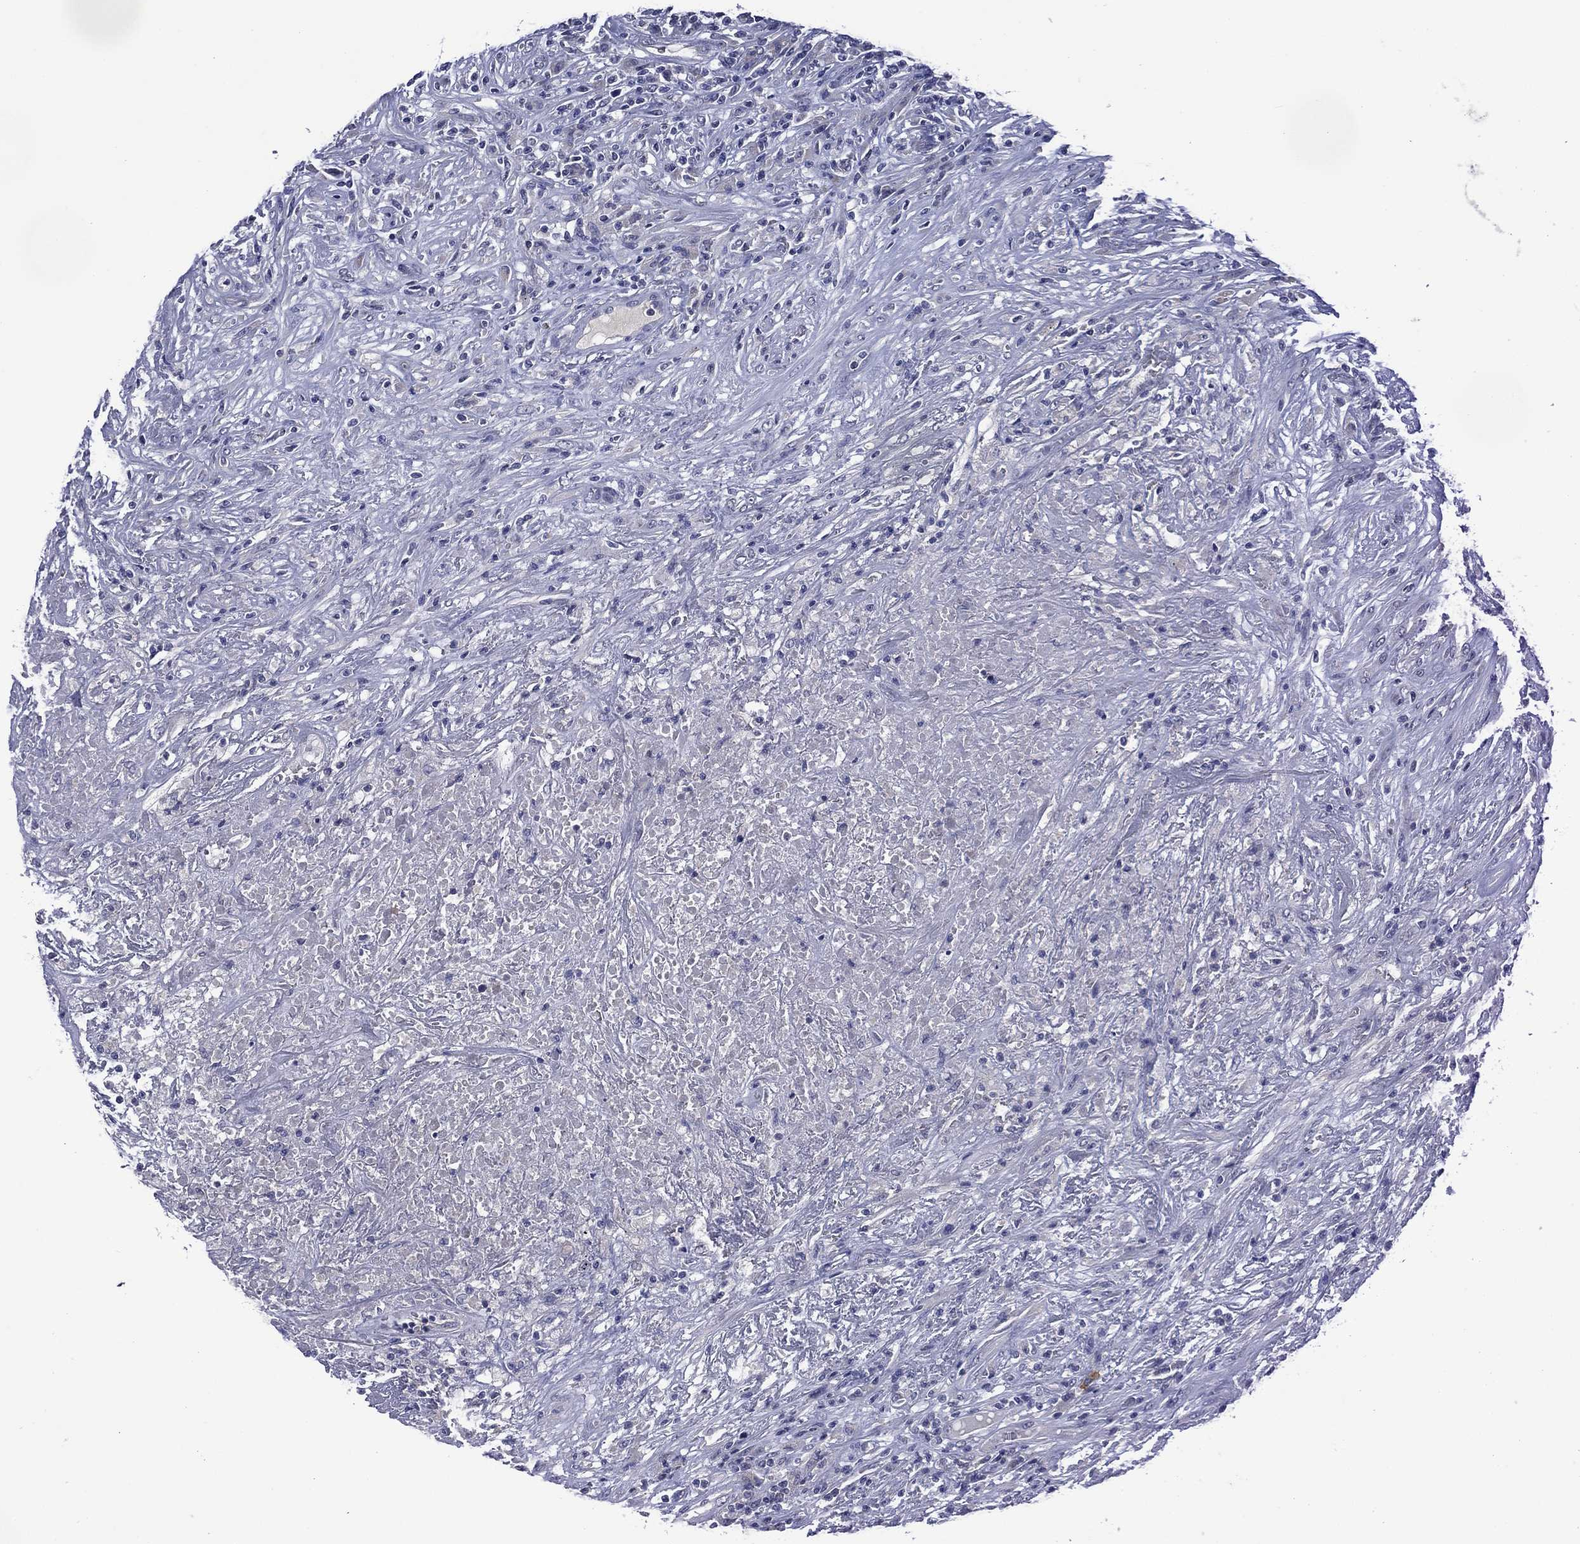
{"staining": {"intensity": "negative", "quantity": "none", "location": "none"}, "tissue": "lymphoma", "cell_type": "Tumor cells", "image_type": "cancer", "snomed": [{"axis": "morphology", "description": "Malignant lymphoma, non-Hodgkin's type, High grade"}, {"axis": "topography", "description": "Lung"}], "caption": "High magnification brightfield microscopy of lymphoma stained with DAB (3,3'-diaminobenzidine) (brown) and counterstained with hematoxylin (blue): tumor cells show no significant staining.", "gene": "ASB10", "patient": {"sex": "male", "age": 79}}